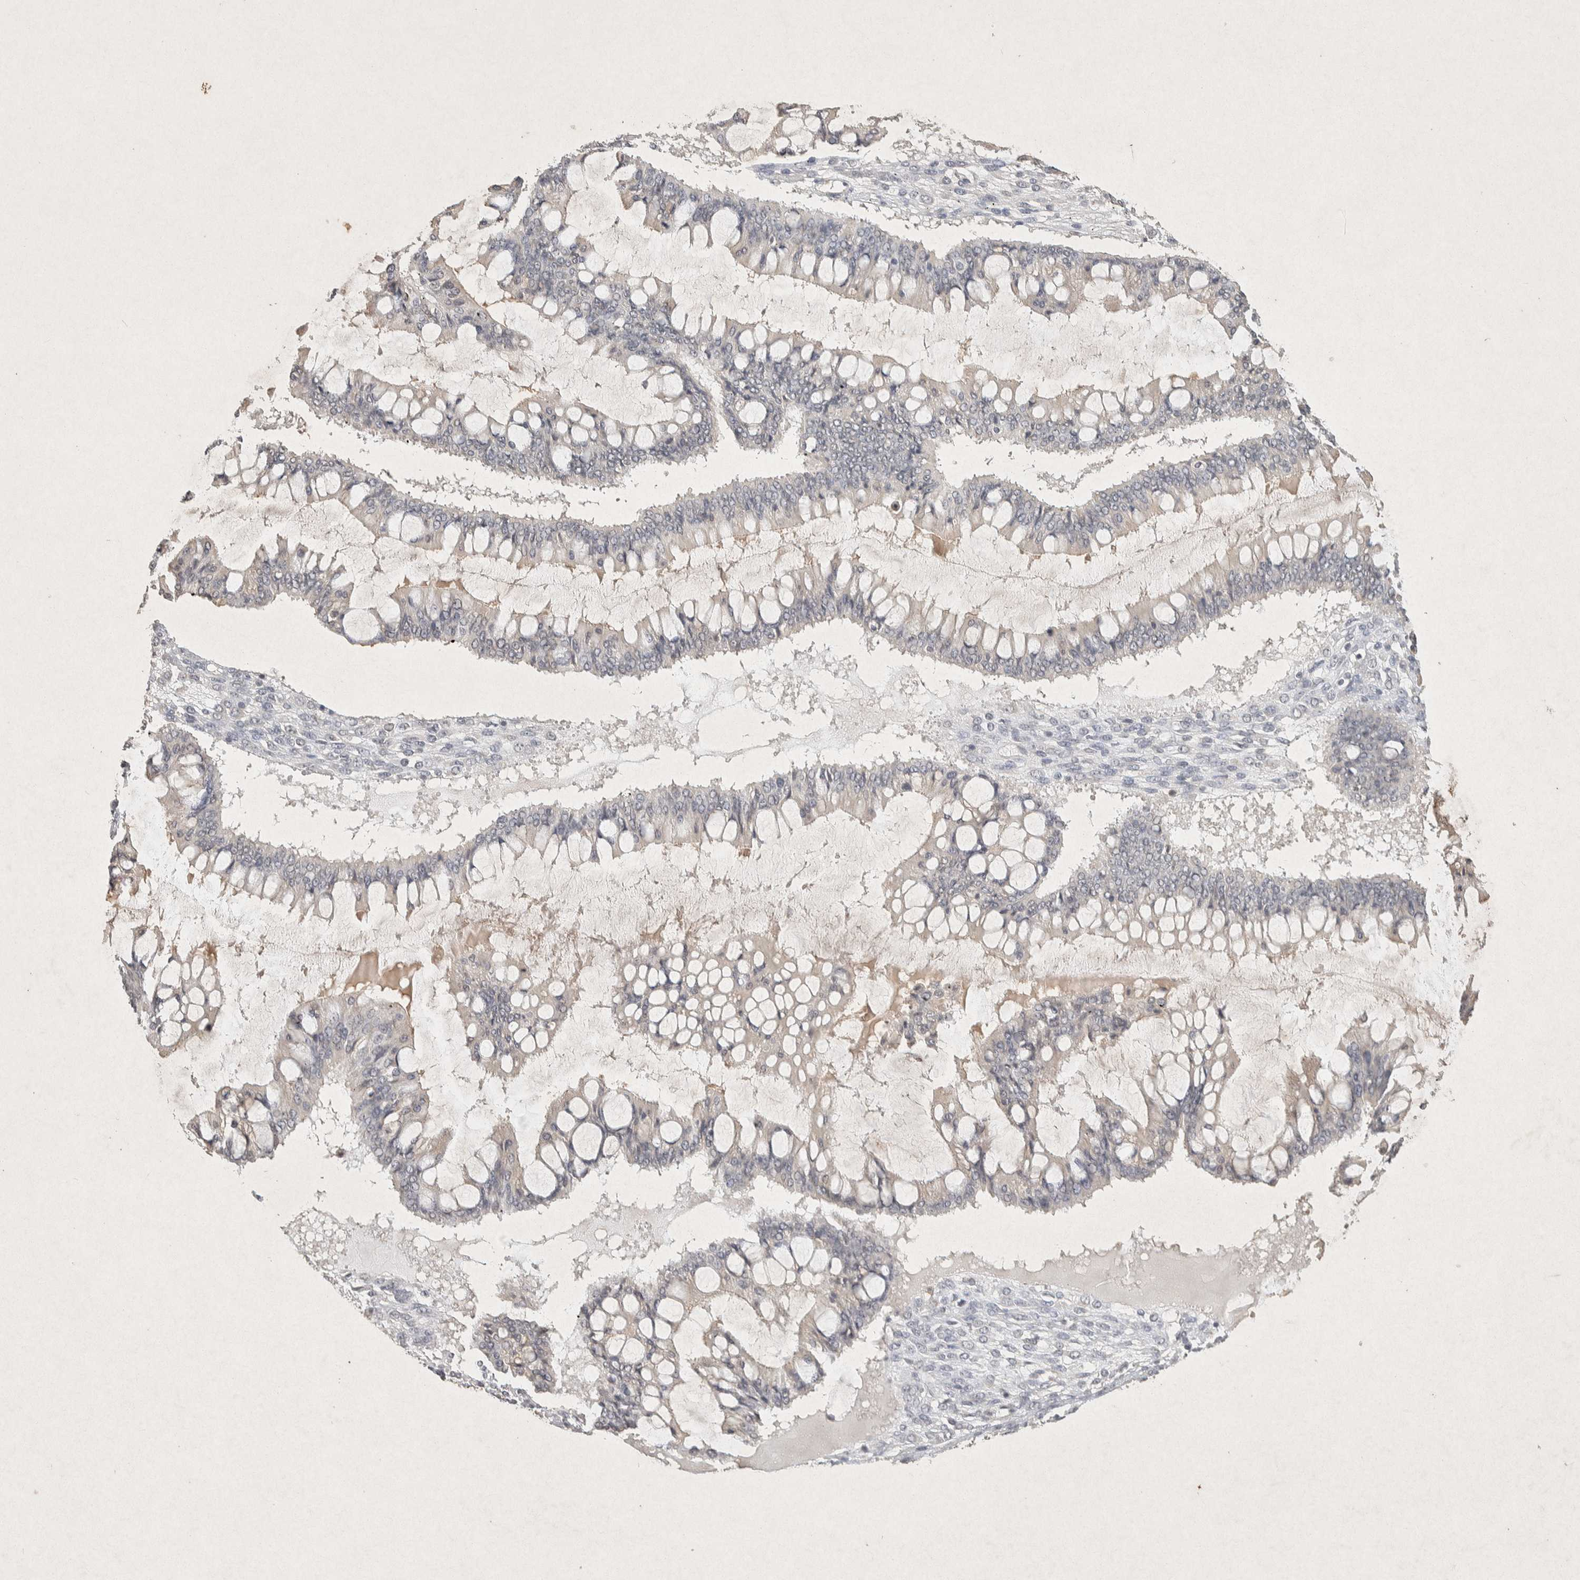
{"staining": {"intensity": "negative", "quantity": "none", "location": "none"}, "tissue": "ovarian cancer", "cell_type": "Tumor cells", "image_type": "cancer", "snomed": [{"axis": "morphology", "description": "Cystadenocarcinoma, mucinous, NOS"}, {"axis": "topography", "description": "Ovary"}], "caption": "Immunohistochemistry (IHC) micrograph of mucinous cystadenocarcinoma (ovarian) stained for a protein (brown), which shows no expression in tumor cells.", "gene": "RAC2", "patient": {"sex": "female", "age": 73}}